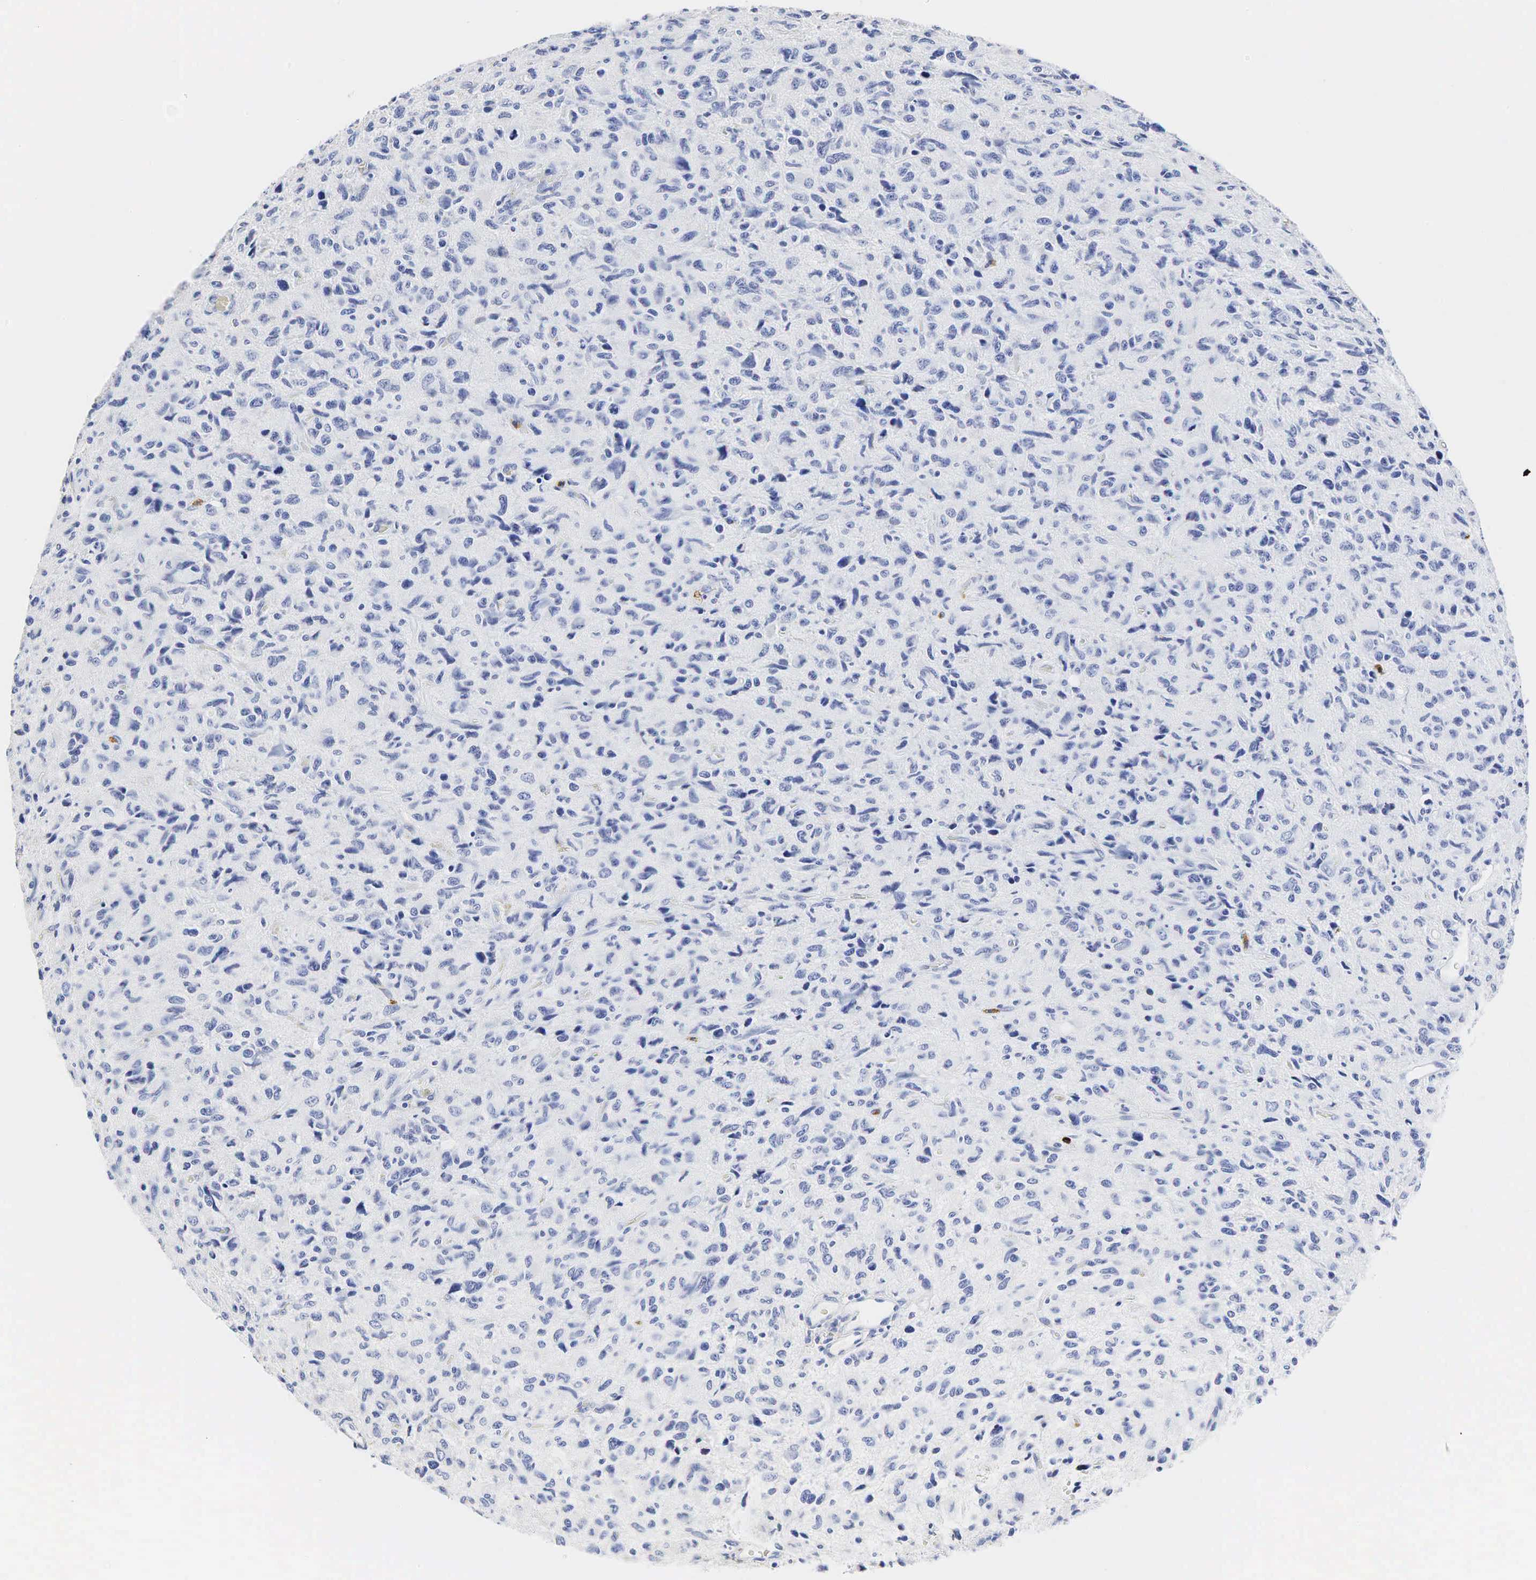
{"staining": {"intensity": "negative", "quantity": "none", "location": "none"}, "tissue": "glioma", "cell_type": "Tumor cells", "image_type": "cancer", "snomed": [{"axis": "morphology", "description": "Glioma, malignant, High grade"}, {"axis": "topography", "description": "Brain"}], "caption": "Glioma was stained to show a protein in brown. There is no significant expression in tumor cells.", "gene": "LYZ", "patient": {"sex": "female", "age": 60}}